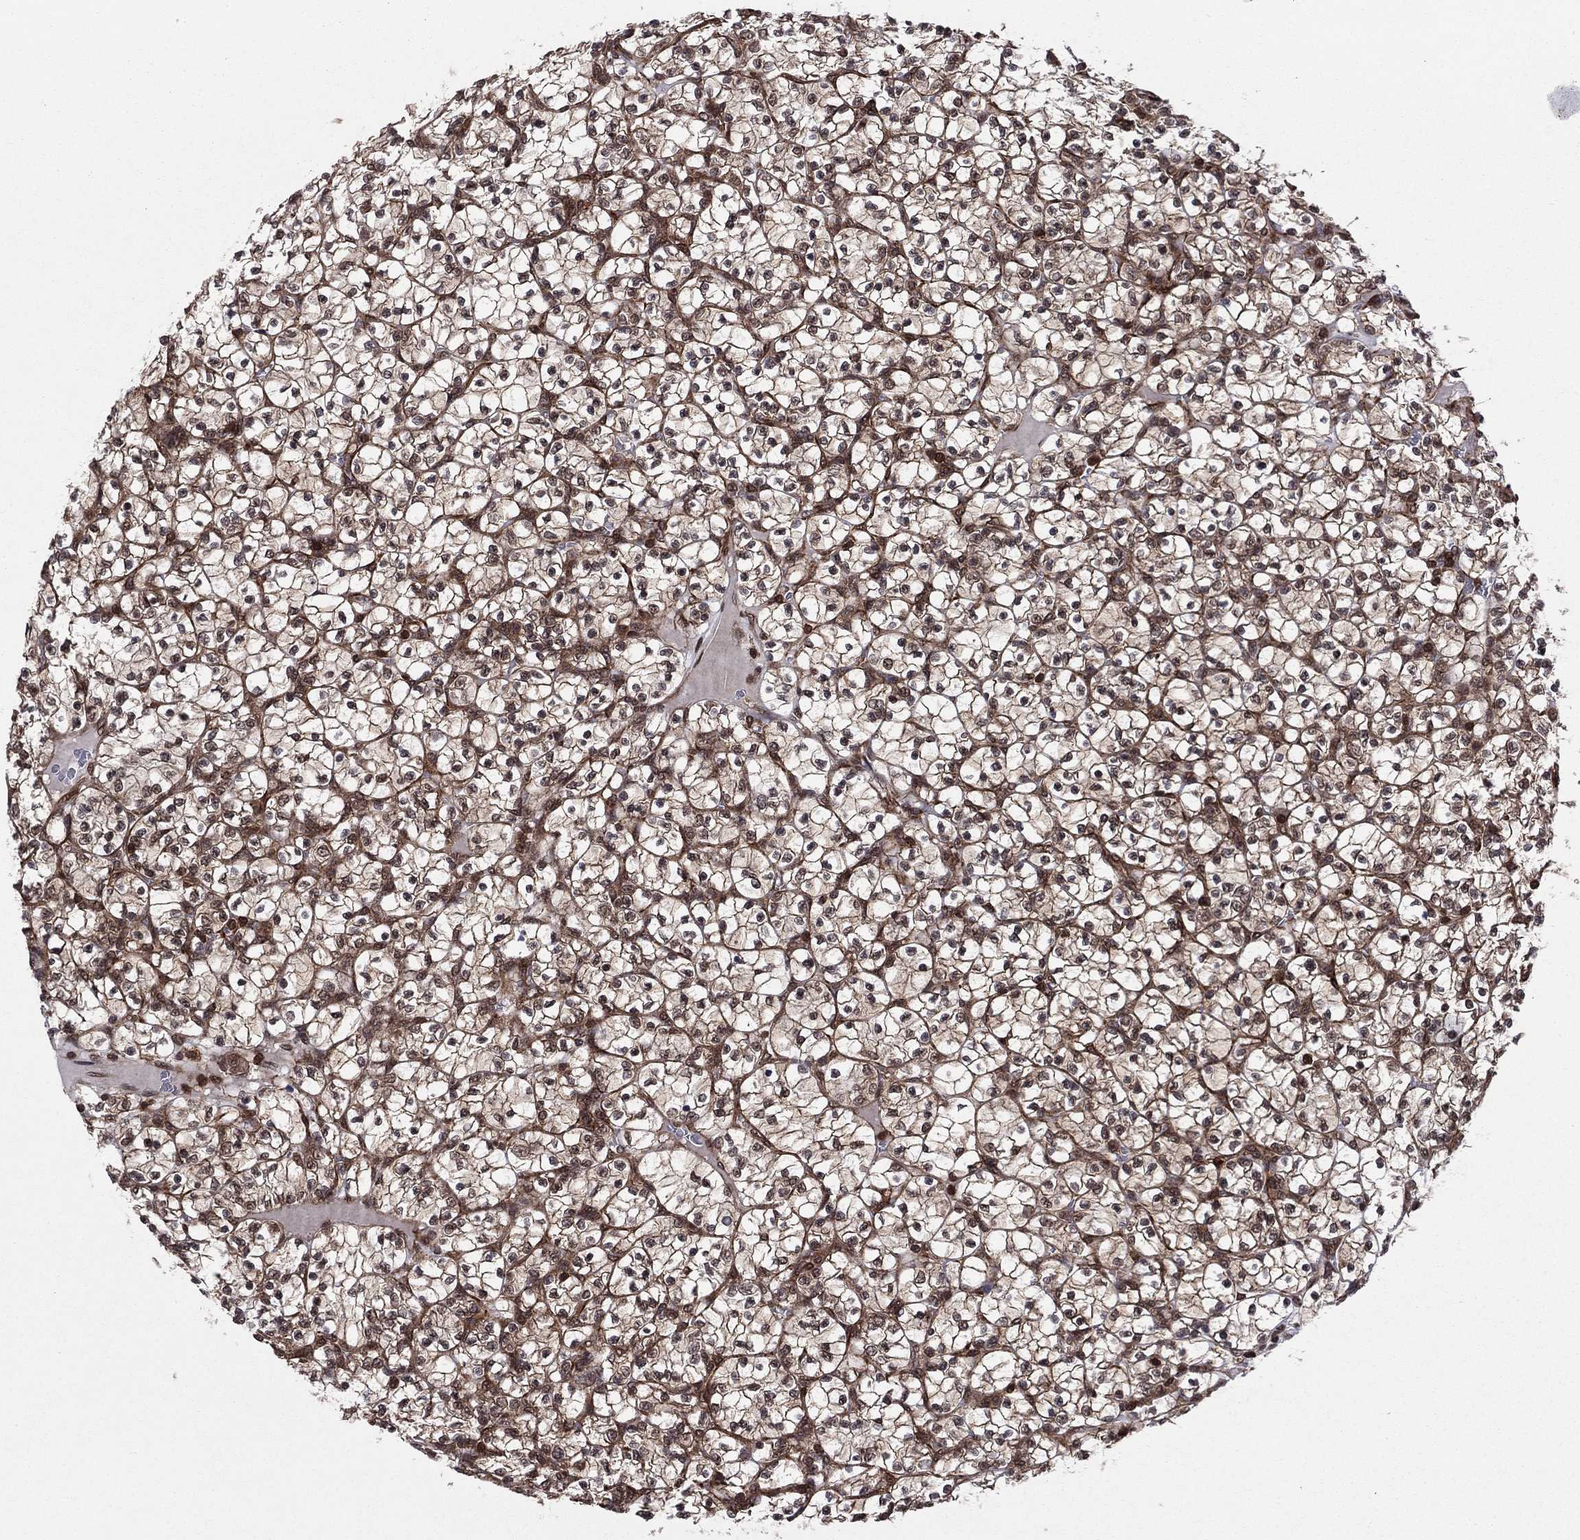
{"staining": {"intensity": "strong", "quantity": ">75%", "location": "cytoplasmic/membranous"}, "tissue": "renal cancer", "cell_type": "Tumor cells", "image_type": "cancer", "snomed": [{"axis": "morphology", "description": "Adenocarcinoma, NOS"}, {"axis": "topography", "description": "Kidney"}], "caption": "Protein staining by immunohistochemistry exhibits strong cytoplasmic/membranous positivity in approximately >75% of tumor cells in renal cancer (adenocarcinoma). The staining was performed using DAB (3,3'-diaminobenzidine), with brown indicating positive protein expression. Nuclei are stained blue with hematoxylin.", "gene": "SSX2IP", "patient": {"sex": "female", "age": 89}}